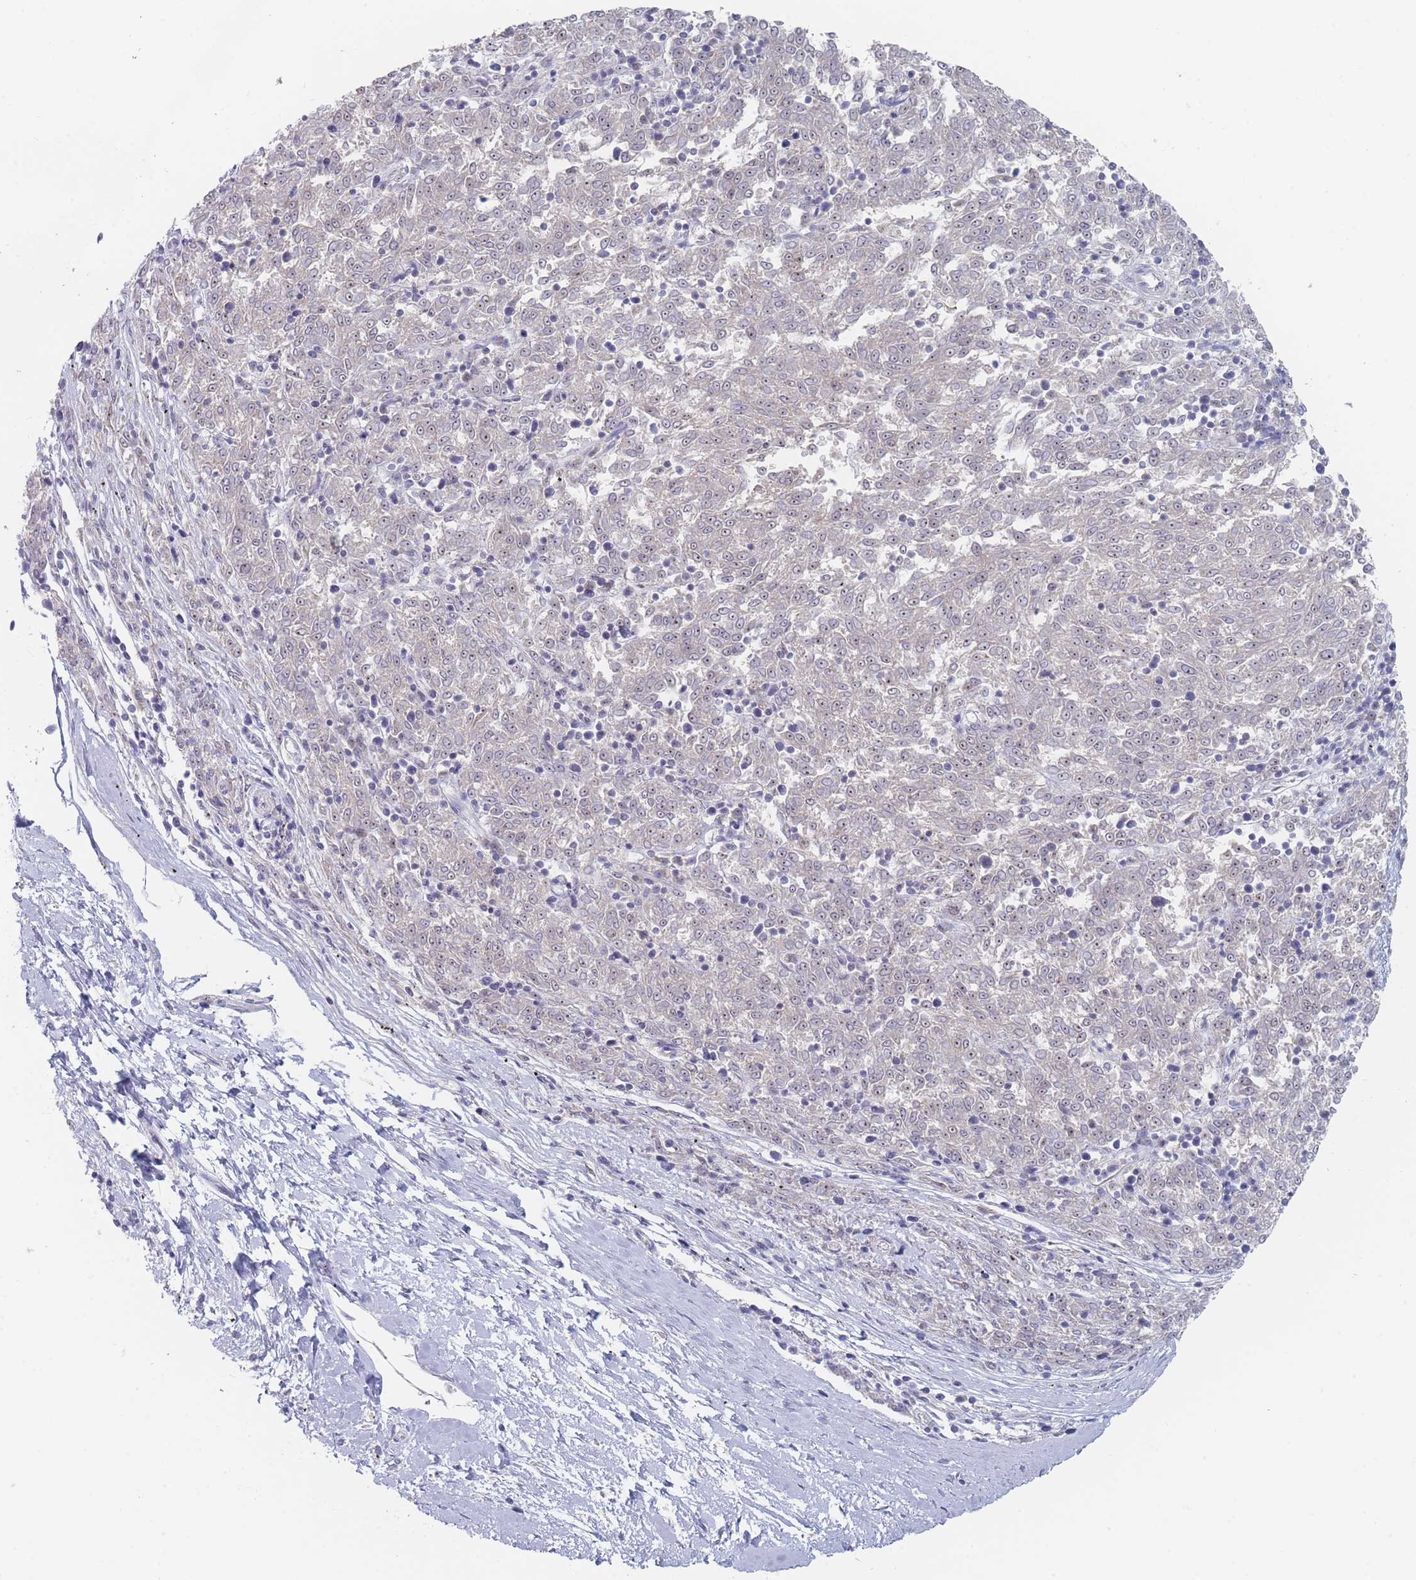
{"staining": {"intensity": "negative", "quantity": "none", "location": "none"}, "tissue": "melanoma", "cell_type": "Tumor cells", "image_type": "cancer", "snomed": [{"axis": "morphology", "description": "Malignant melanoma, NOS"}, {"axis": "topography", "description": "Skin"}], "caption": "High magnification brightfield microscopy of malignant melanoma stained with DAB (brown) and counterstained with hematoxylin (blue): tumor cells show no significant staining.", "gene": "RNF8", "patient": {"sex": "female", "age": 72}}